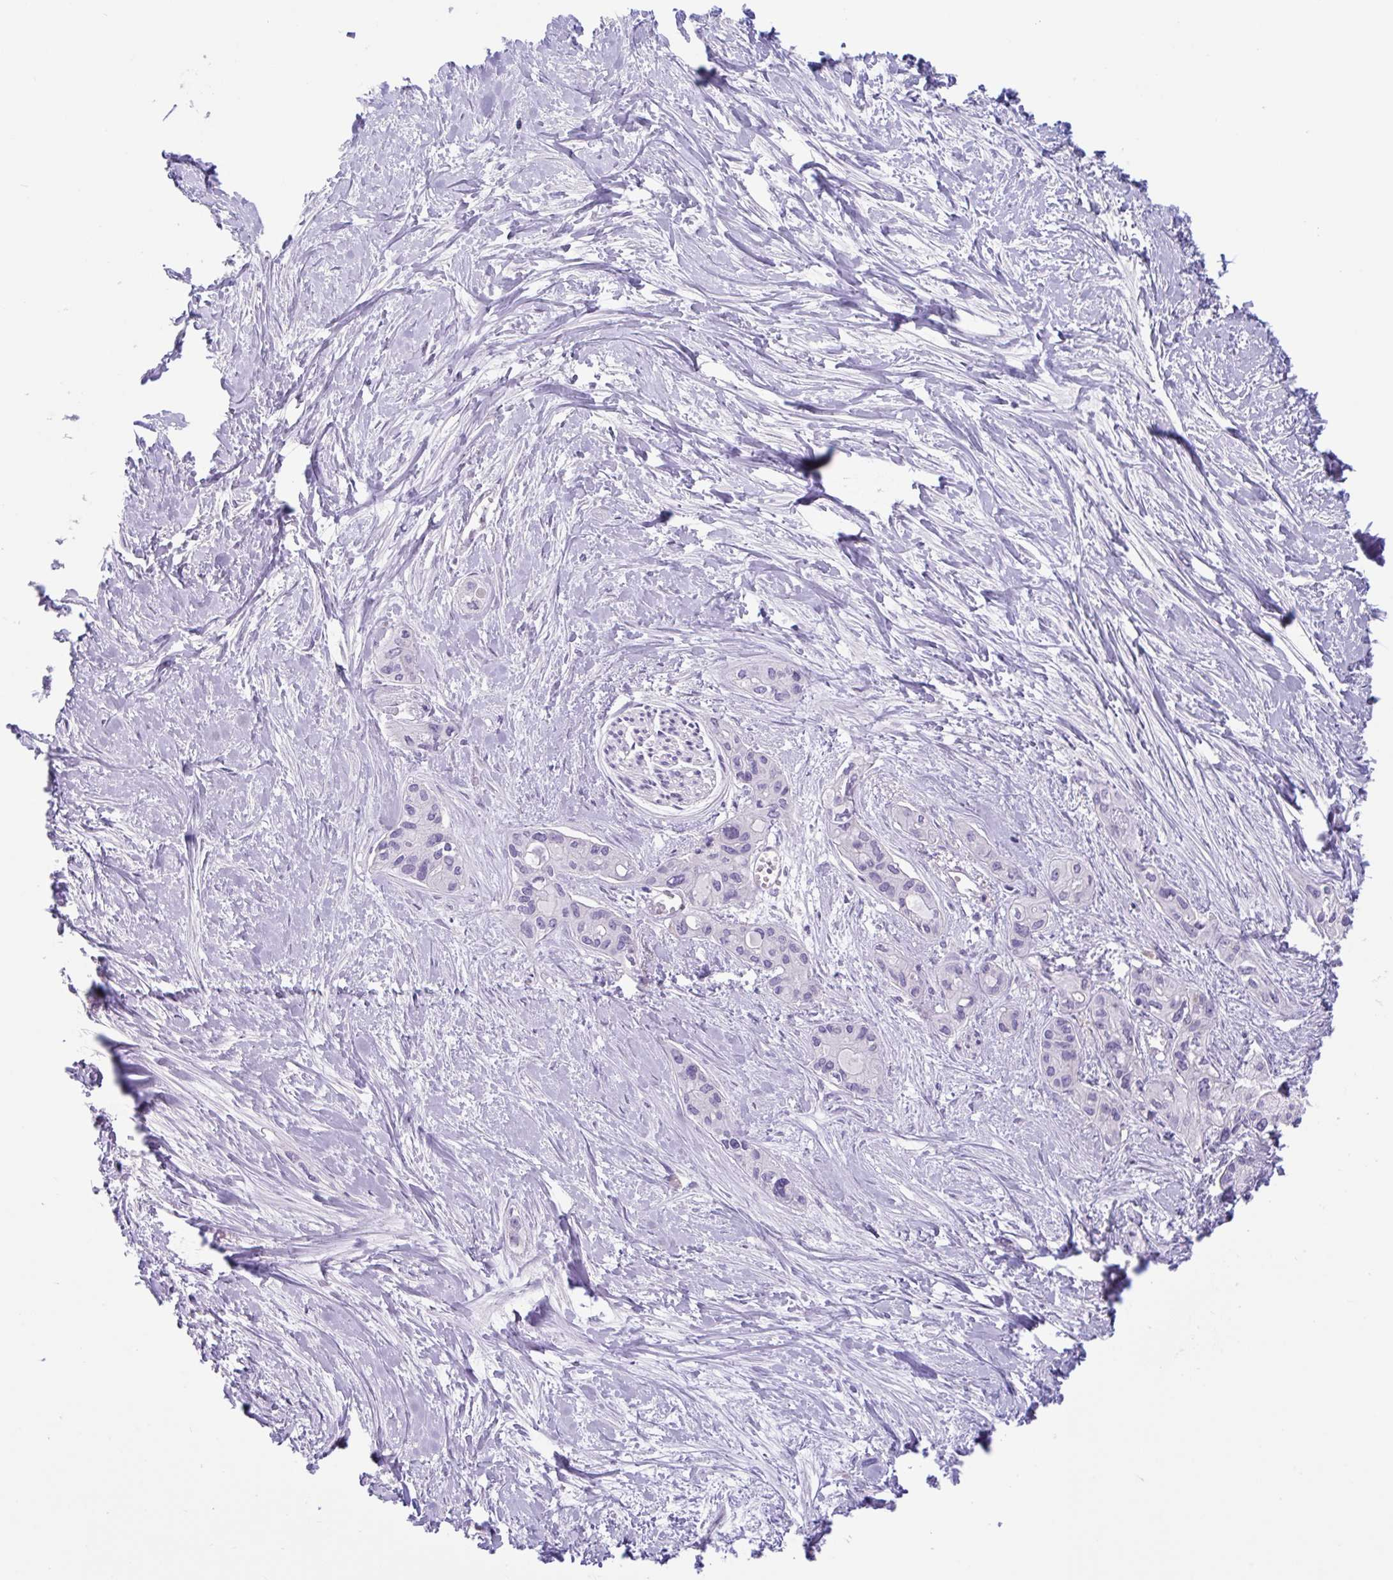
{"staining": {"intensity": "negative", "quantity": "none", "location": "none"}, "tissue": "pancreatic cancer", "cell_type": "Tumor cells", "image_type": "cancer", "snomed": [{"axis": "morphology", "description": "Adenocarcinoma, NOS"}, {"axis": "topography", "description": "Pancreas"}], "caption": "High power microscopy histopathology image of an immunohistochemistry (IHC) photomicrograph of pancreatic cancer (adenocarcinoma), revealing no significant positivity in tumor cells.", "gene": "CTSE", "patient": {"sex": "female", "age": 50}}